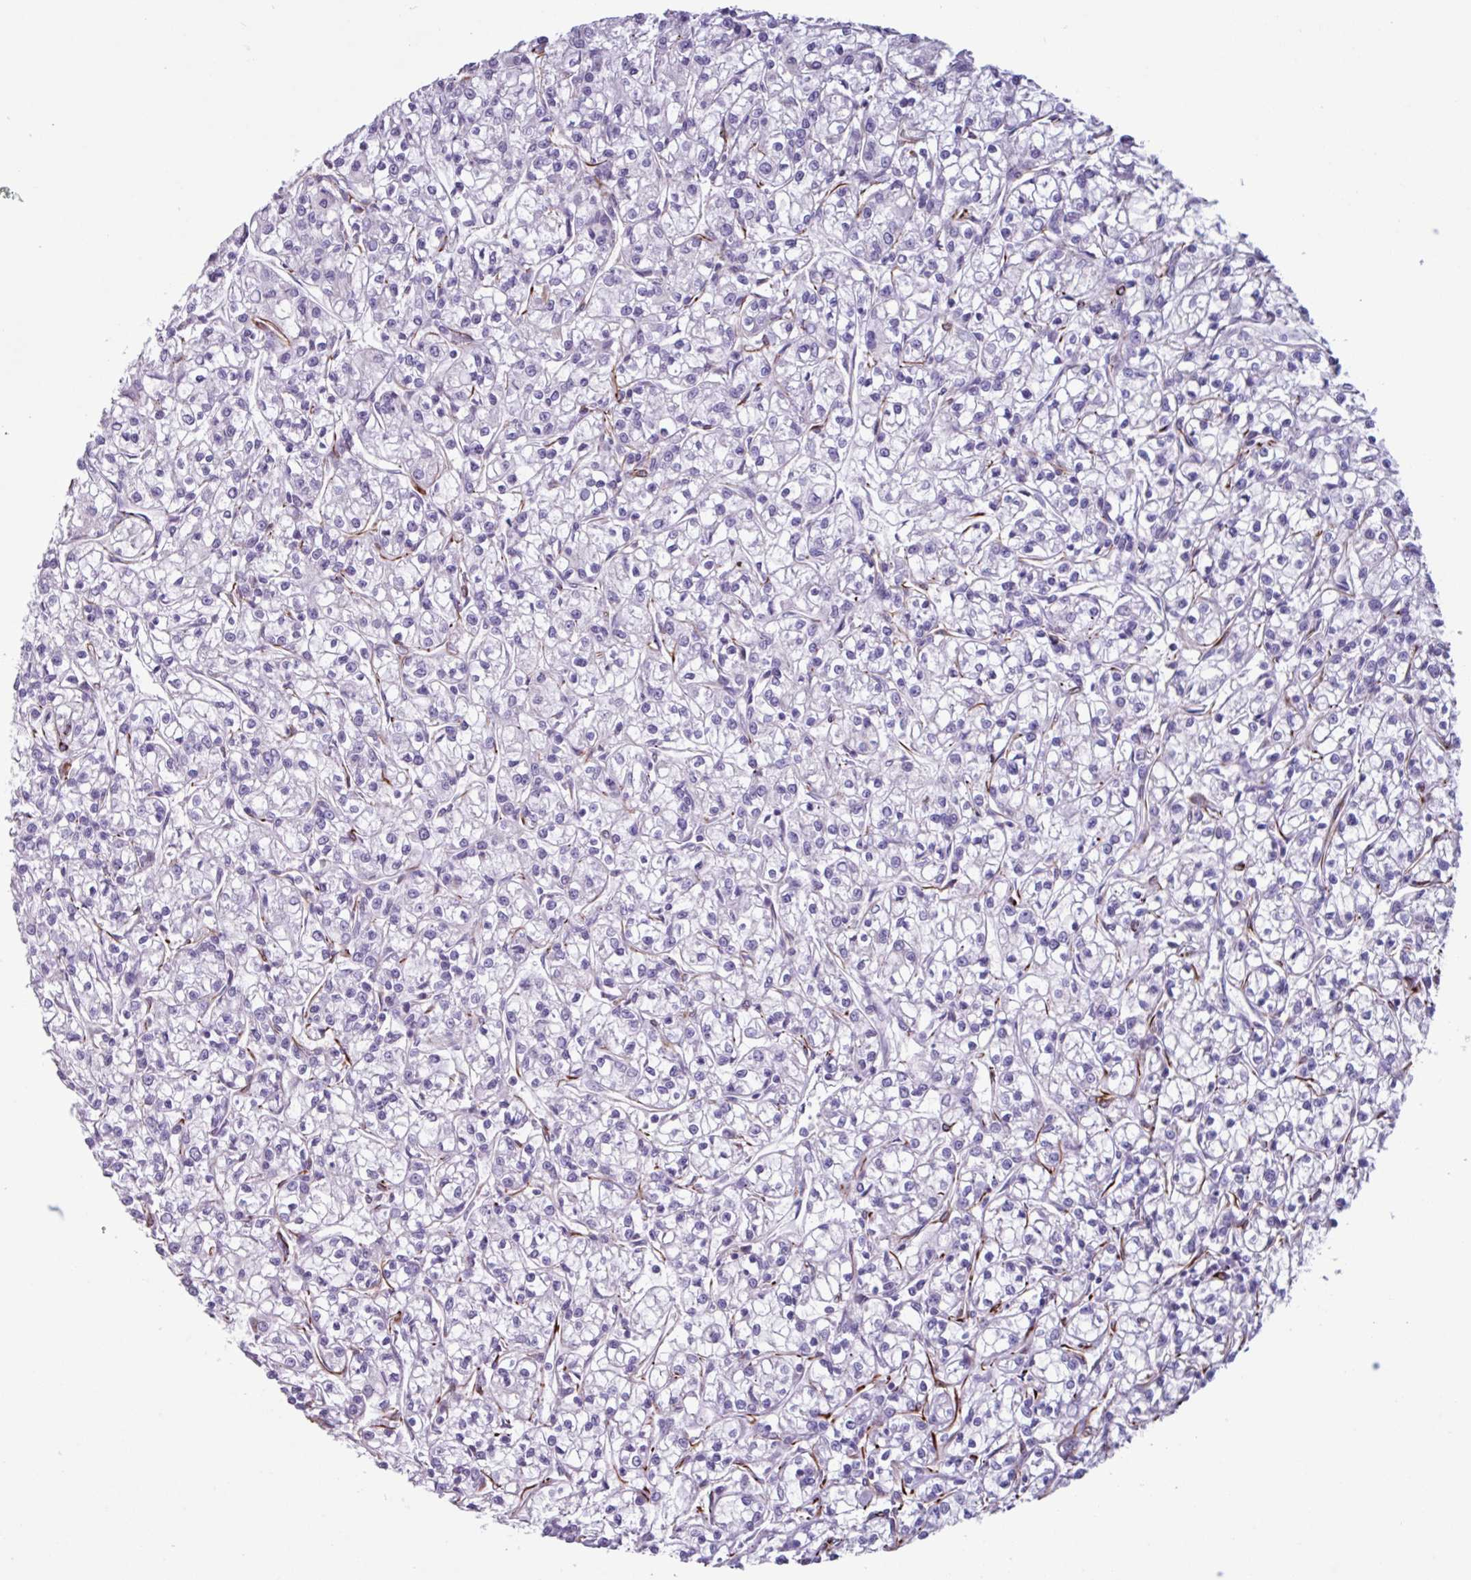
{"staining": {"intensity": "negative", "quantity": "none", "location": "none"}, "tissue": "renal cancer", "cell_type": "Tumor cells", "image_type": "cancer", "snomed": [{"axis": "morphology", "description": "Adenocarcinoma, NOS"}, {"axis": "topography", "description": "Kidney"}], "caption": "Renal cancer was stained to show a protein in brown. There is no significant staining in tumor cells. (DAB immunohistochemistry visualized using brightfield microscopy, high magnification).", "gene": "BTD", "patient": {"sex": "female", "age": 59}}